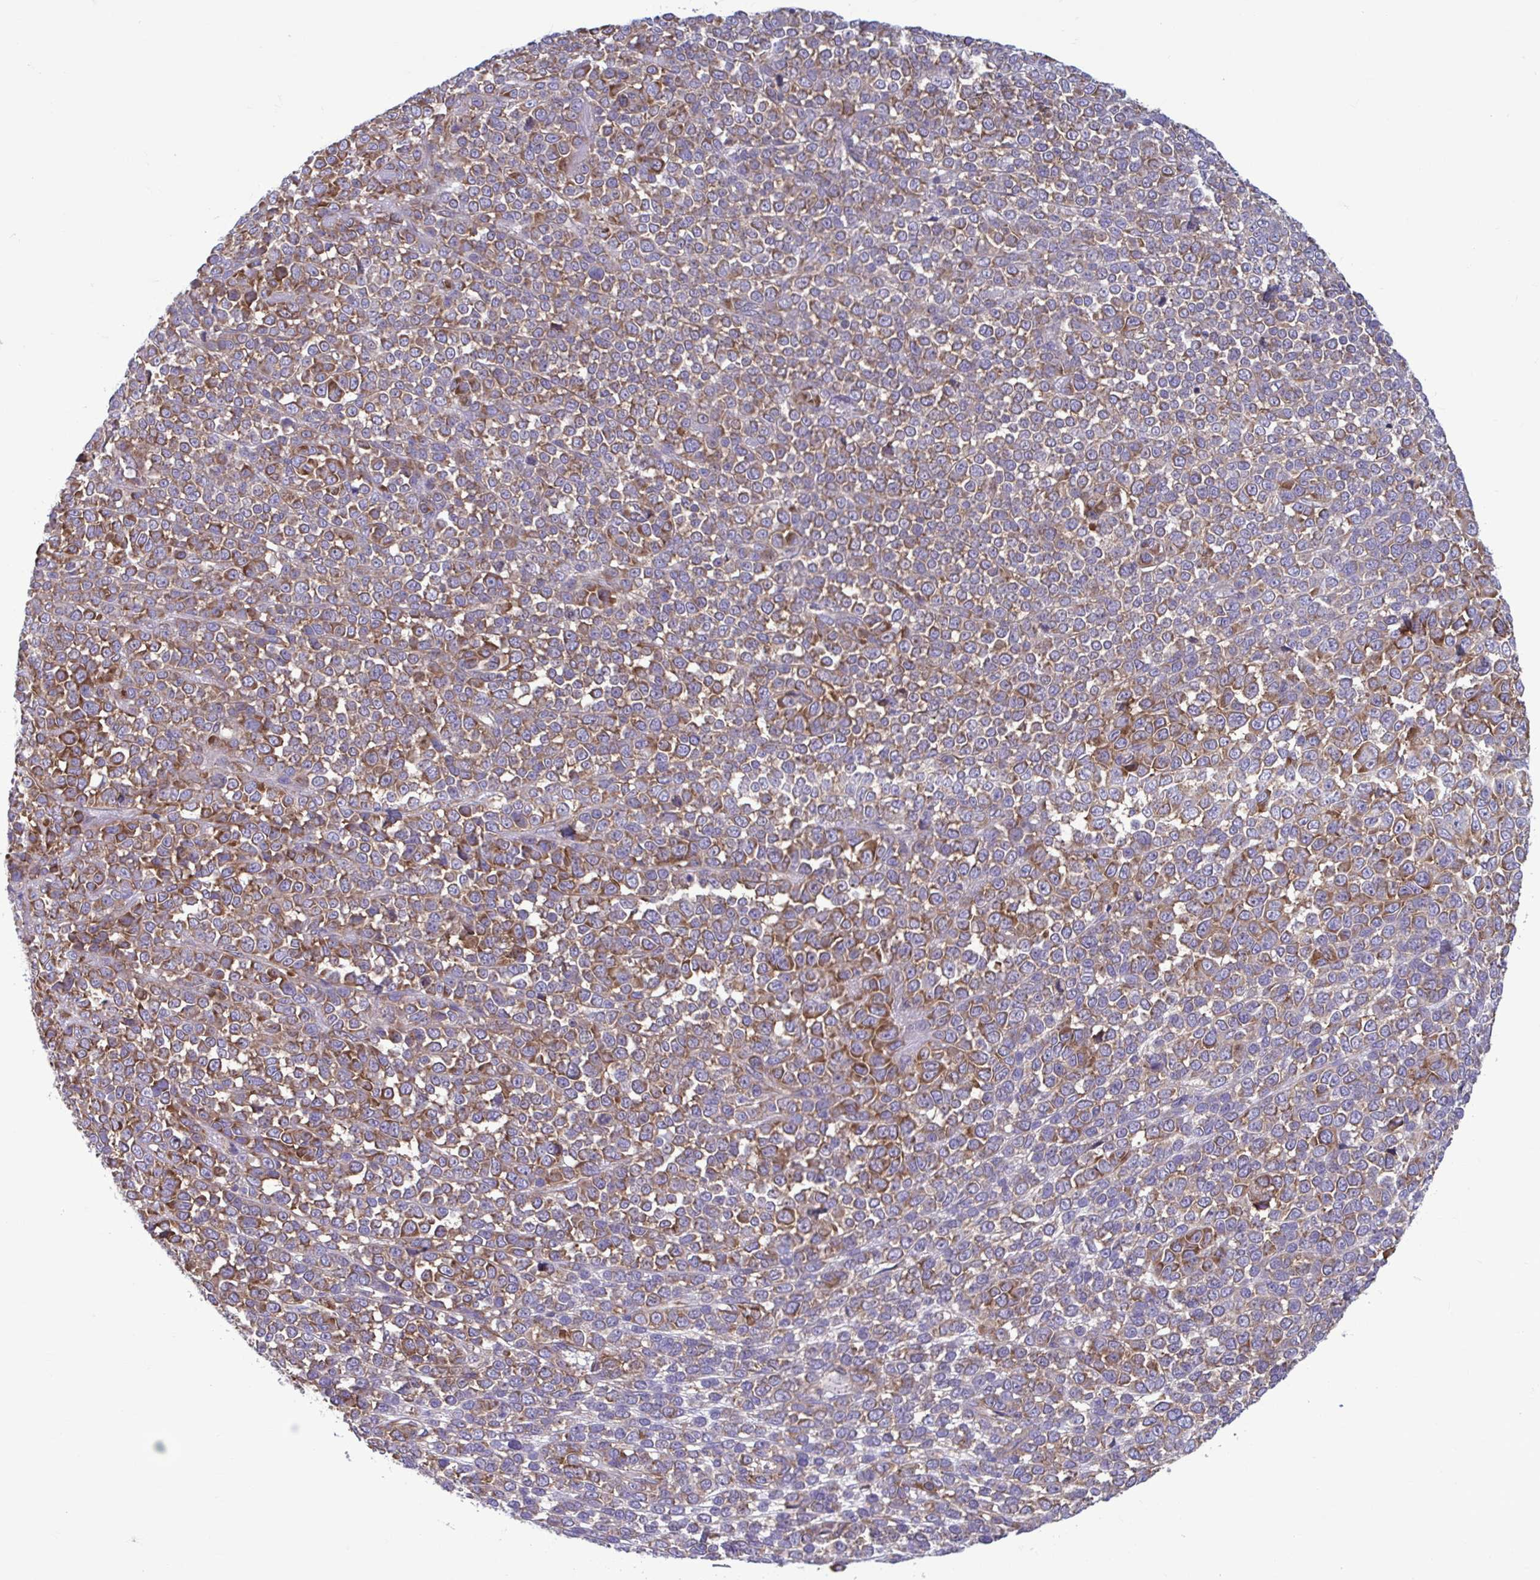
{"staining": {"intensity": "moderate", "quantity": ">75%", "location": "cytoplasmic/membranous"}, "tissue": "melanoma", "cell_type": "Tumor cells", "image_type": "cancer", "snomed": [{"axis": "morphology", "description": "Malignant melanoma, NOS"}, {"axis": "topography", "description": "Skin"}], "caption": "Malignant melanoma stained with a protein marker exhibits moderate staining in tumor cells.", "gene": "RPS16", "patient": {"sex": "female", "age": 95}}